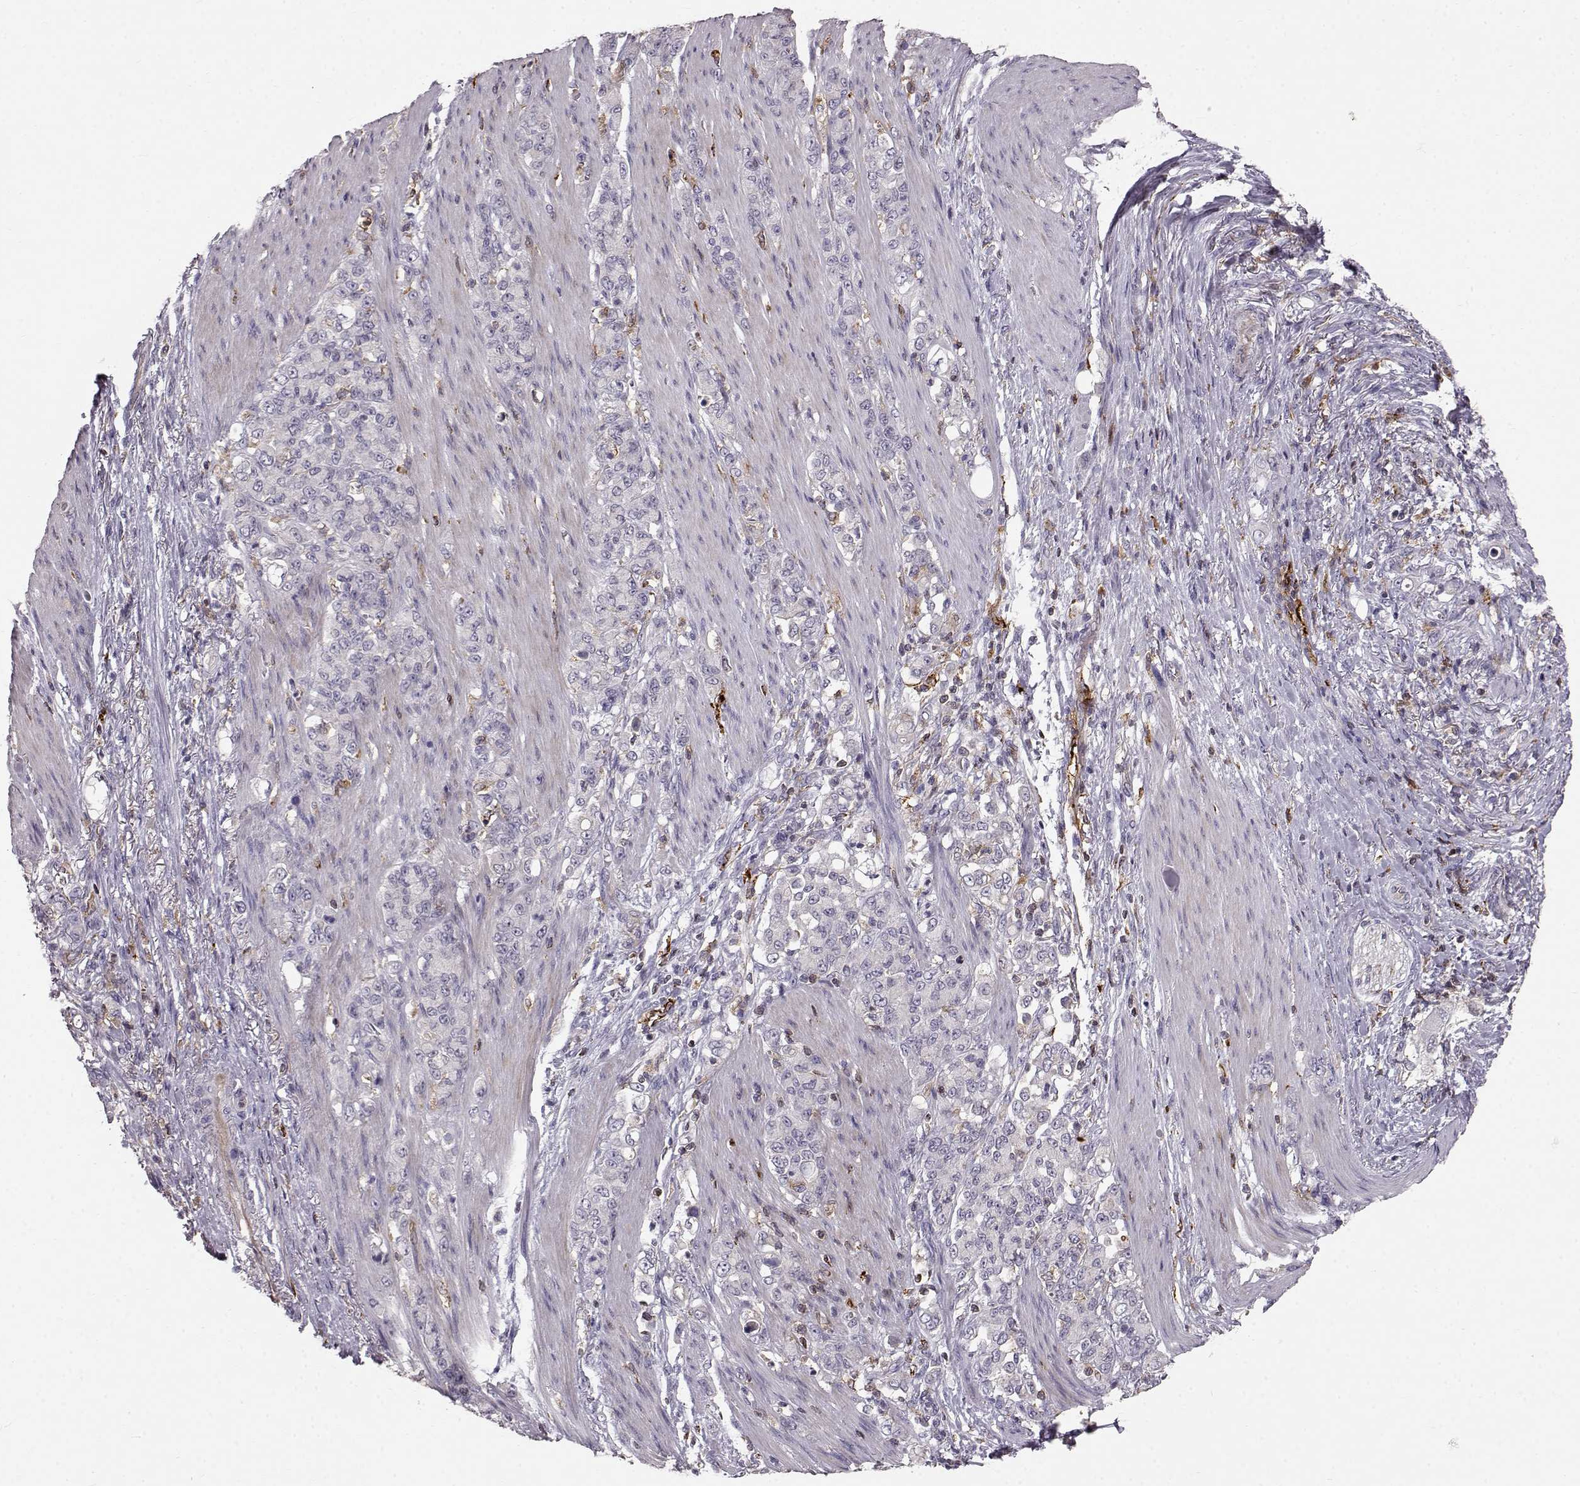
{"staining": {"intensity": "negative", "quantity": "none", "location": "none"}, "tissue": "stomach cancer", "cell_type": "Tumor cells", "image_type": "cancer", "snomed": [{"axis": "morphology", "description": "Adenocarcinoma, NOS"}, {"axis": "topography", "description": "Stomach"}], "caption": "The histopathology image displays no staining of tumor cells in stomach cancer. (Brightfield microscopy of DAB (3,3'-diaminobenzidine) IHC at high magnification).", "gene": "CCNF", "patient": {"sex": "female", "age": 79}}